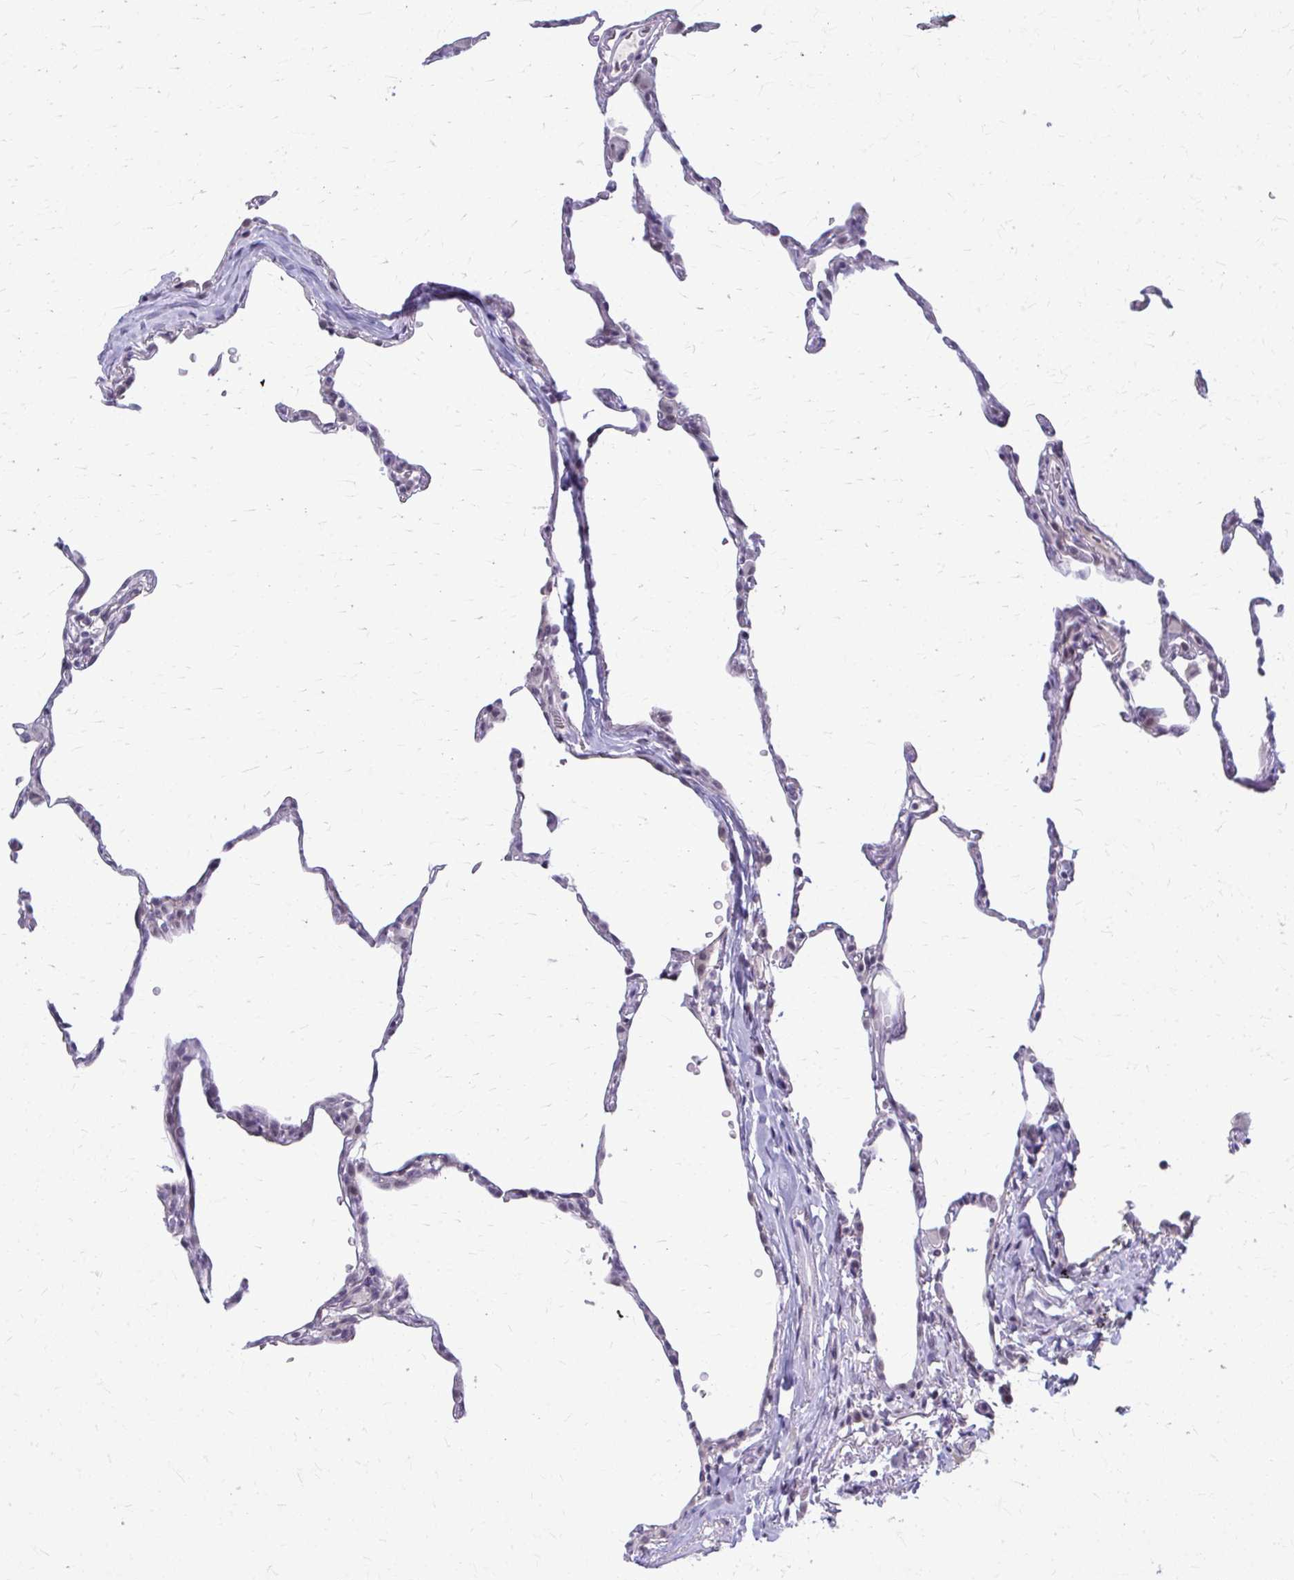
{"staining": {"intensity": "negative", "quantity": "none", "location": "none"}, "tissue": "lung", "cell_type": "Alveolar cells", "image_type": "normal", "snomed": [{"axis": "morphology", "description": "Normal tissue, NOS"}, {"axis": "topography", "description": "Lung"}], "caption": "IHC of benign lung shows no expression in alveolar cells. (Immunohistochemistry, brightfield microscopy, high magnification).", "gene": "MAF1", "patient": {"sex": "female", "age": 57}}